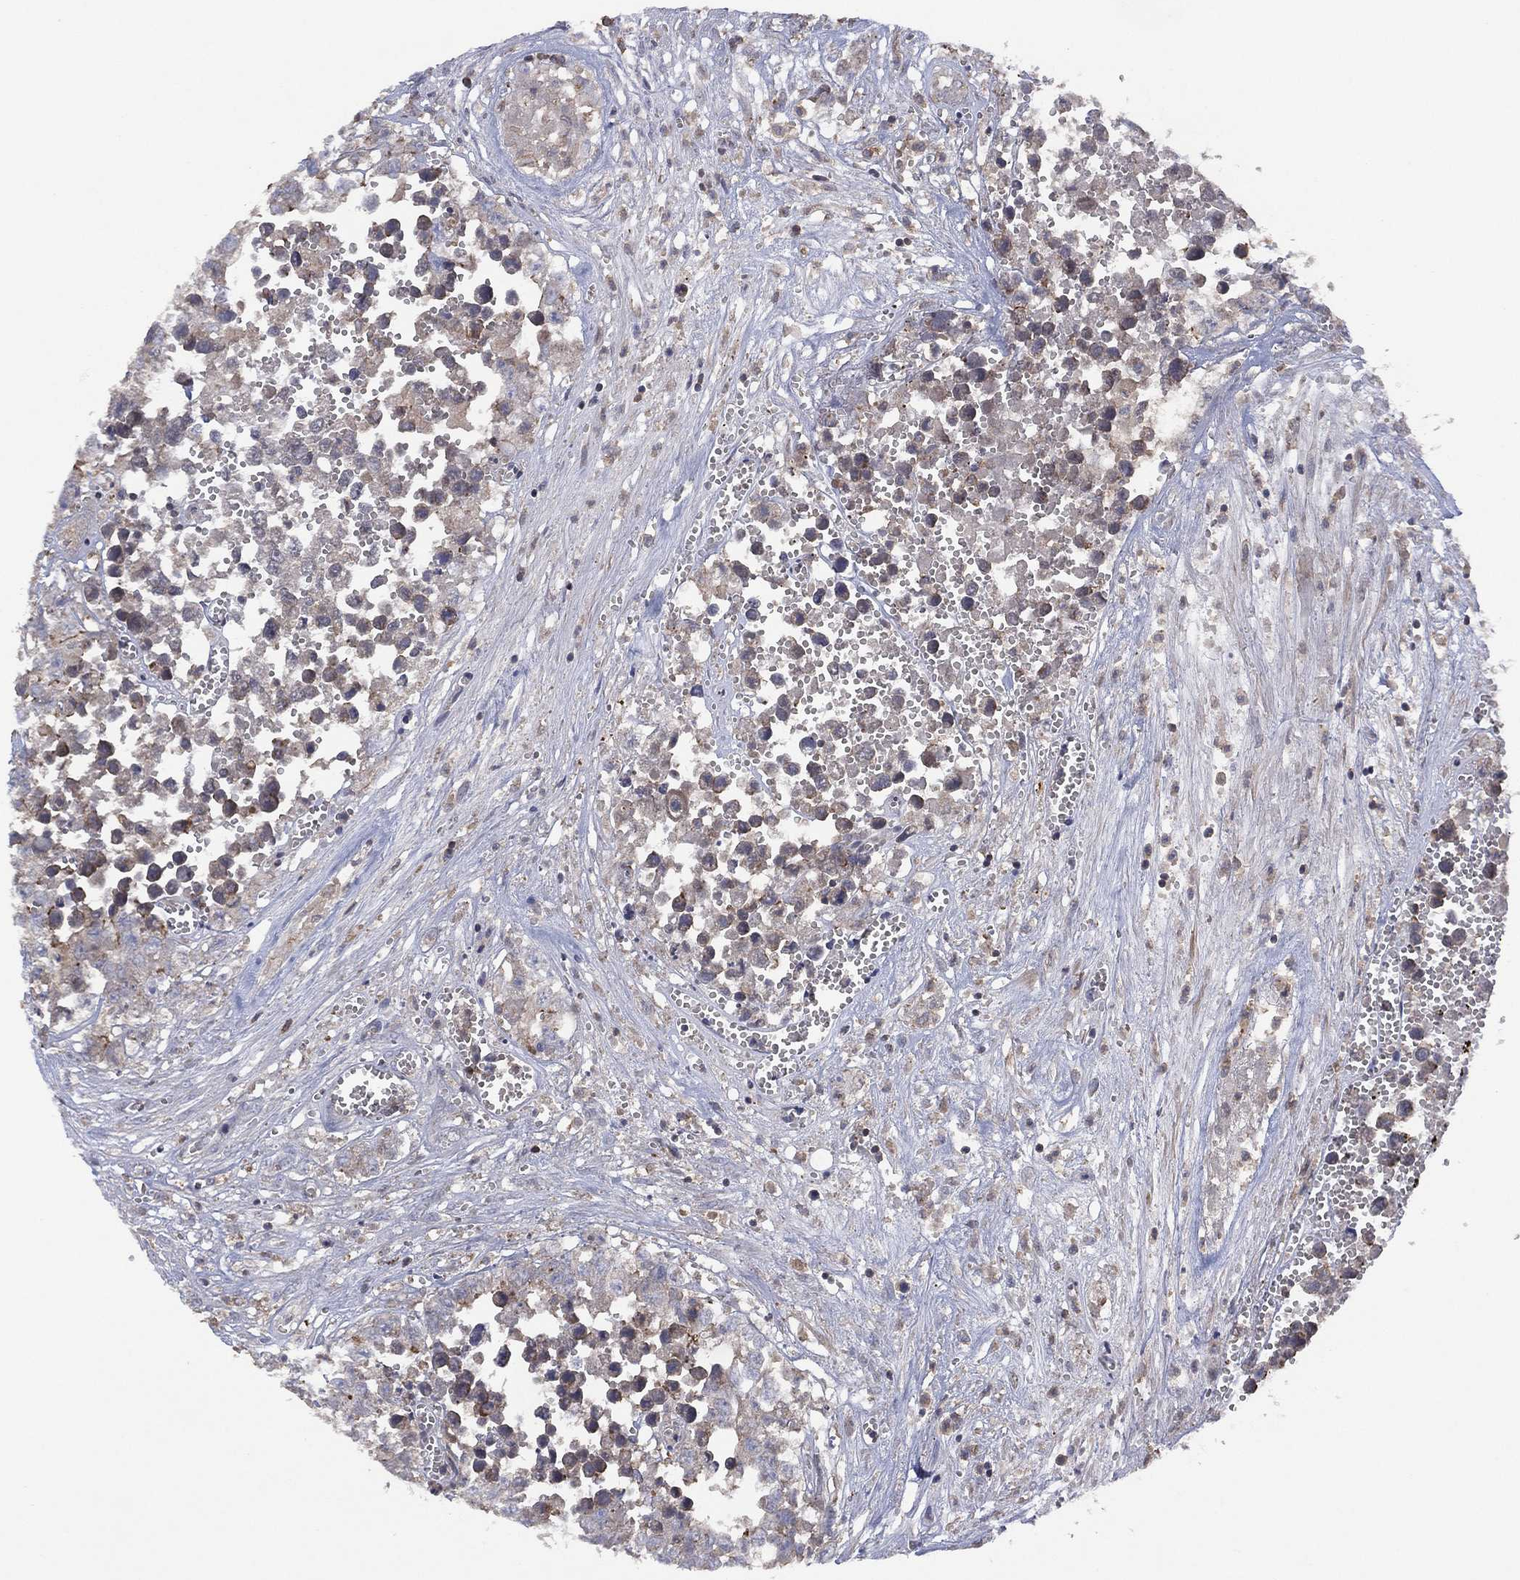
{"staining": {"intensity": "negative", "quantity": "none", "location": "none"}, "tissue": "testis cancer", "cell_type": "Tumor cells", "image_type": "cancer", "snomed": [{"axis": "morphology", "description": "Seminoma, NOS"}, {"axis": "morphology", "description": "Carcinoma, Embryonal, NOS"}, {"axis": "topography", "description": "Testis"}], "caption": "Protein analysis of embryonal carcinoma (testis) reveals no significant expression in tumor cells.", "gene": "DOCK8", "patient": {"sex": "male", "age": 22}}